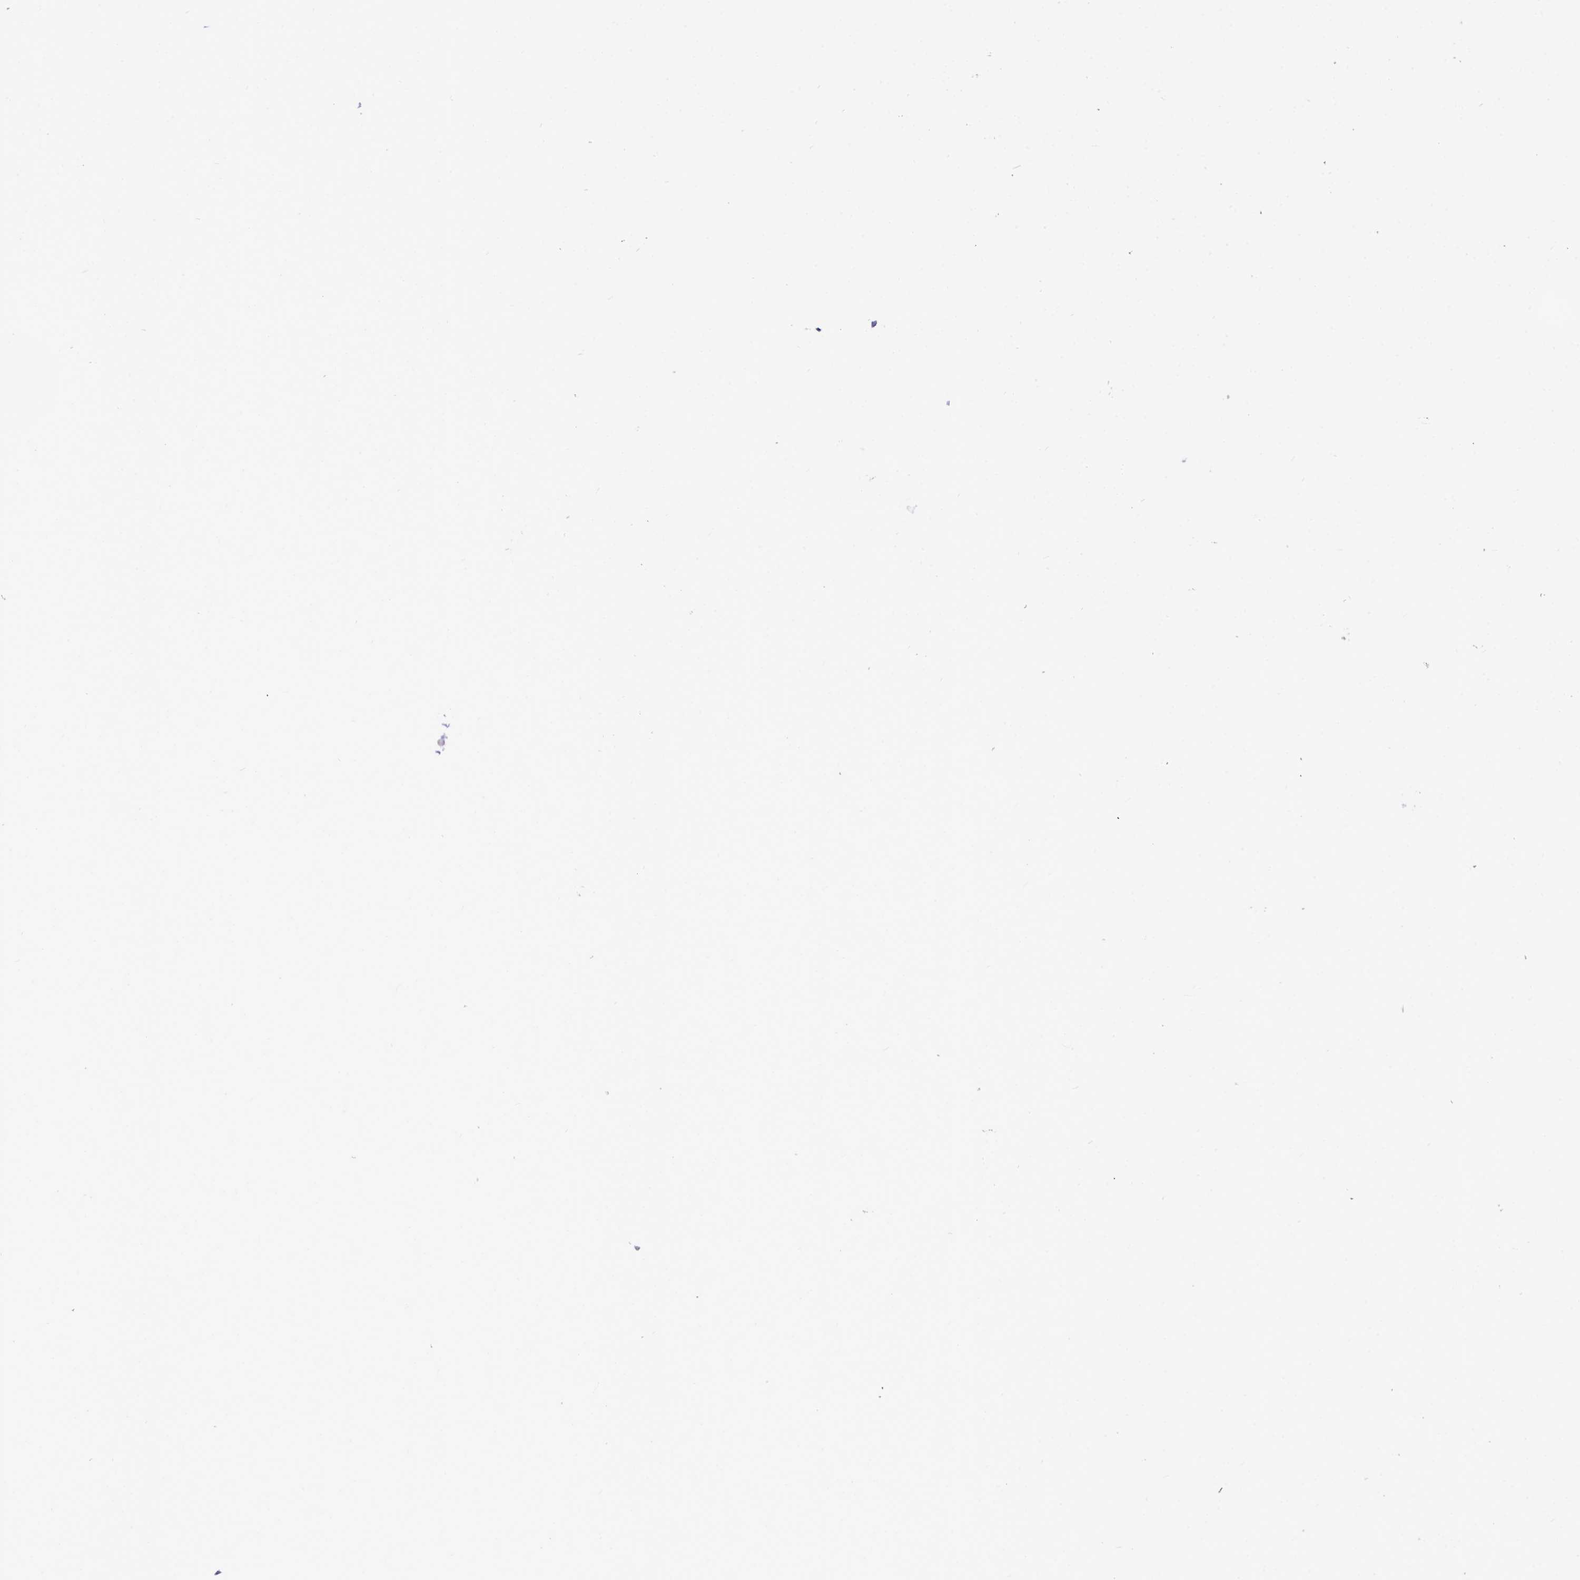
{"staining": {"intensity": "moderate", "quantity": "<25%", "location": "cytoplasmic/membranous"}, "tissue": "bone marrow", "cell_type": "Hematopoietic cells", "image_type": "normal", "snomed": [{"axis": "morphology", "description": "Normal tissue, NOS"}, {"axis": "topography", "description": "Bone marrow"}], "caption": "Immunohistochemistry (IHC) of benign human bone marrow displays low levels of moderate cytoplasmic/membranous expression in about <25% of hematopoietic cells.", "gene": "POM121L2", "patient": {"sex": "female", "age": 89}}